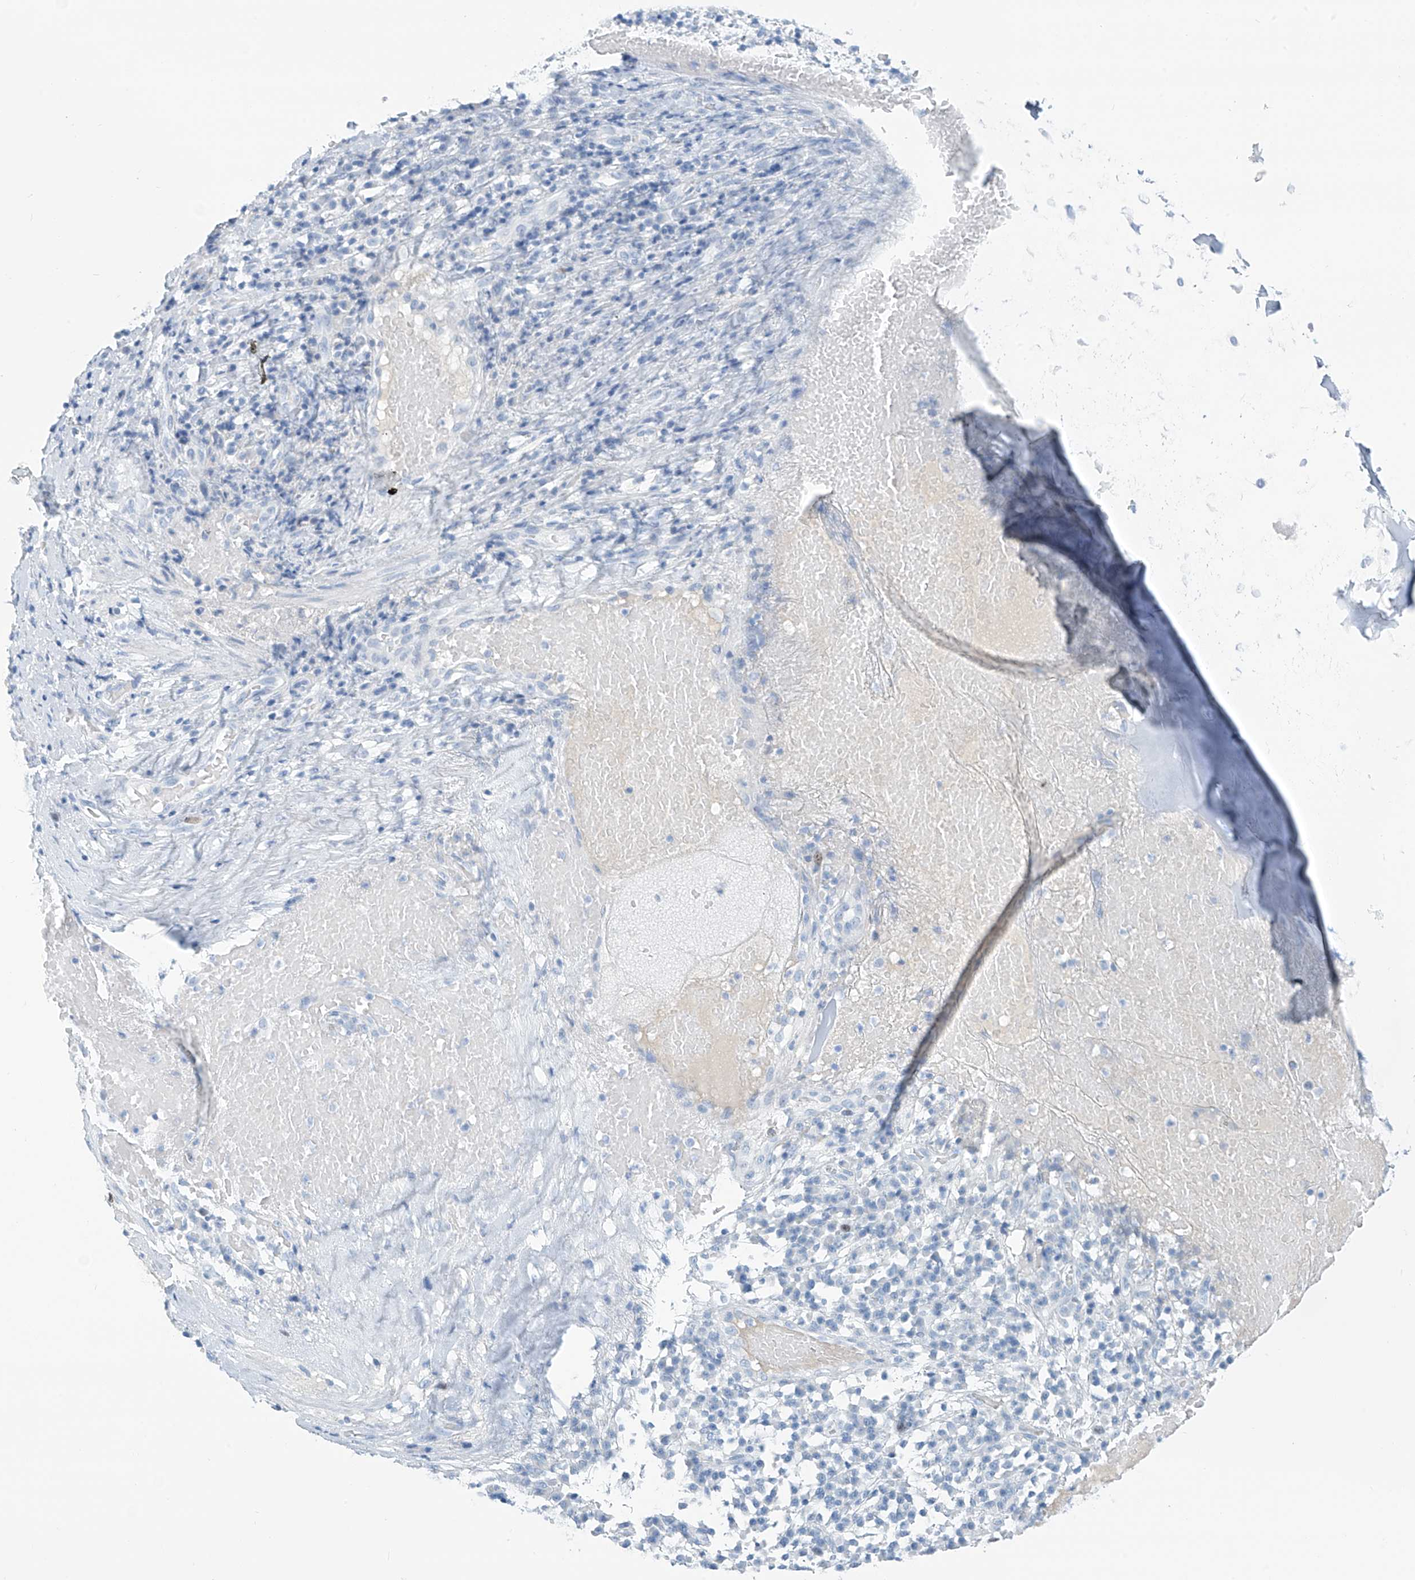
{"staining": {"intensity": "negative", "quantity": "none", "location": "none"}, "tissue": "adipose tissue", "cell_type": "Adipocytes", "image_type": "normal", "snomed": [{"axis": "morphology", "description": "Normal tissue, NOS"}, {"axis": "morphology", "description": "Basal cell carcinoma"}, {"axis": "topography", "description": "Cartilage tissue"}, {"axis": "topography", "description": "Nasopharynx"}, {"axis": "topography", "description": "Oral tissue"}], "caption": "Protein analysis of unremarkable adipose tissue demonstrates no significant staining in adipocytes.", "gene": "SGO2", "patient": {"sex": "female", "age": 77}}